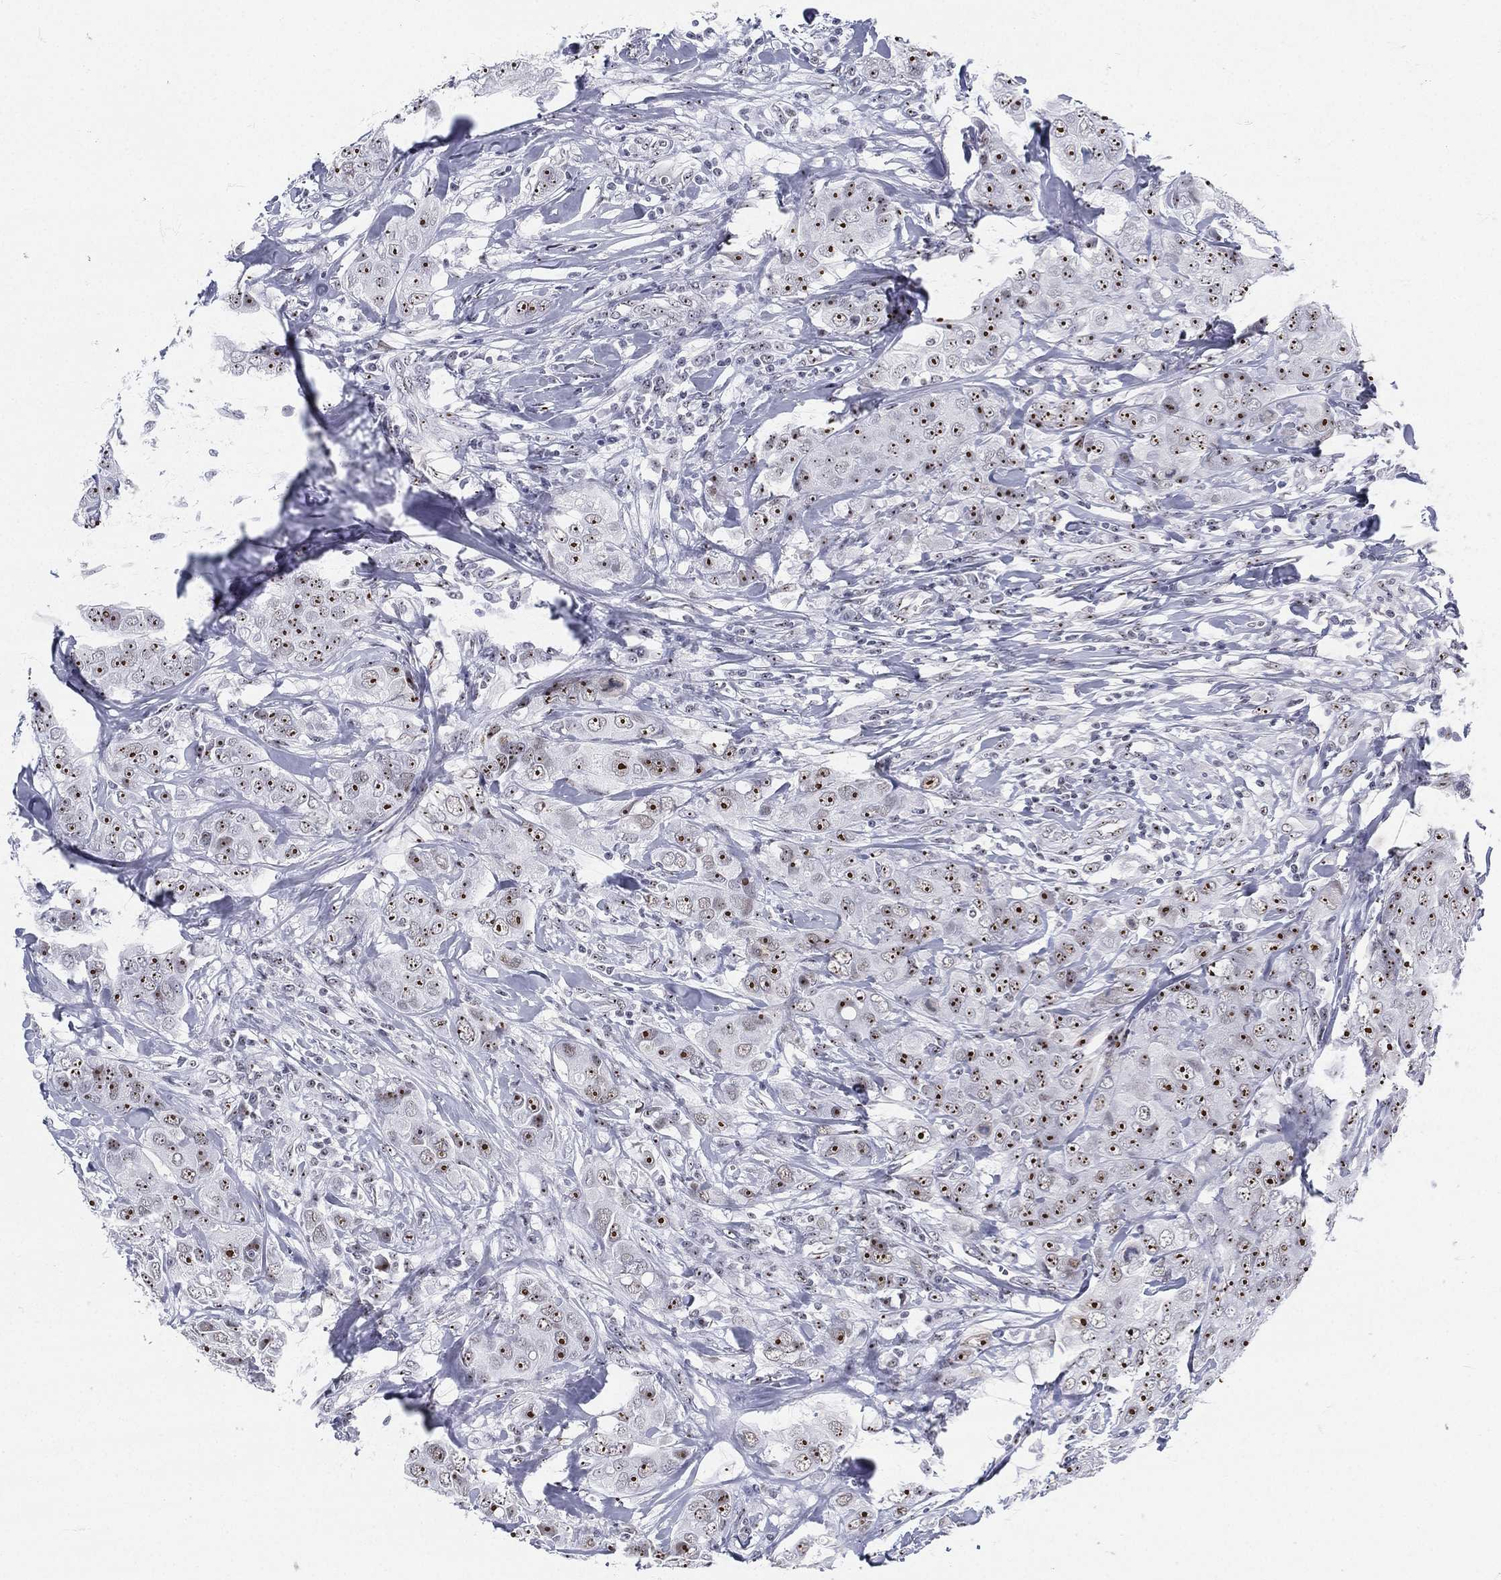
{"staining": {"intensity": "strong", "quantity": "25%-75%", "location": "nuclear"}, "tissue": "breast cancer", "cell_type": "Tumor cells", "image_type": "cancer", "snomed": [{"axis": "morphology", "description": "Duct carcinoma"}, {"axis": "topography", "description": "Breast"}], "caption": "Brown immunohistochemical staining in human breast cancer shows strong nuclear expression in about 25%-75% of tumor cells. The staining is performed using DAB (3,3'-diaminobenzidine) brown chromogen to label protein expression. The nuclei are counter-stained blue using hematoxylin.", "gene": "MAPK8IP1", "patient": {"sex": "female", "age": 43}}